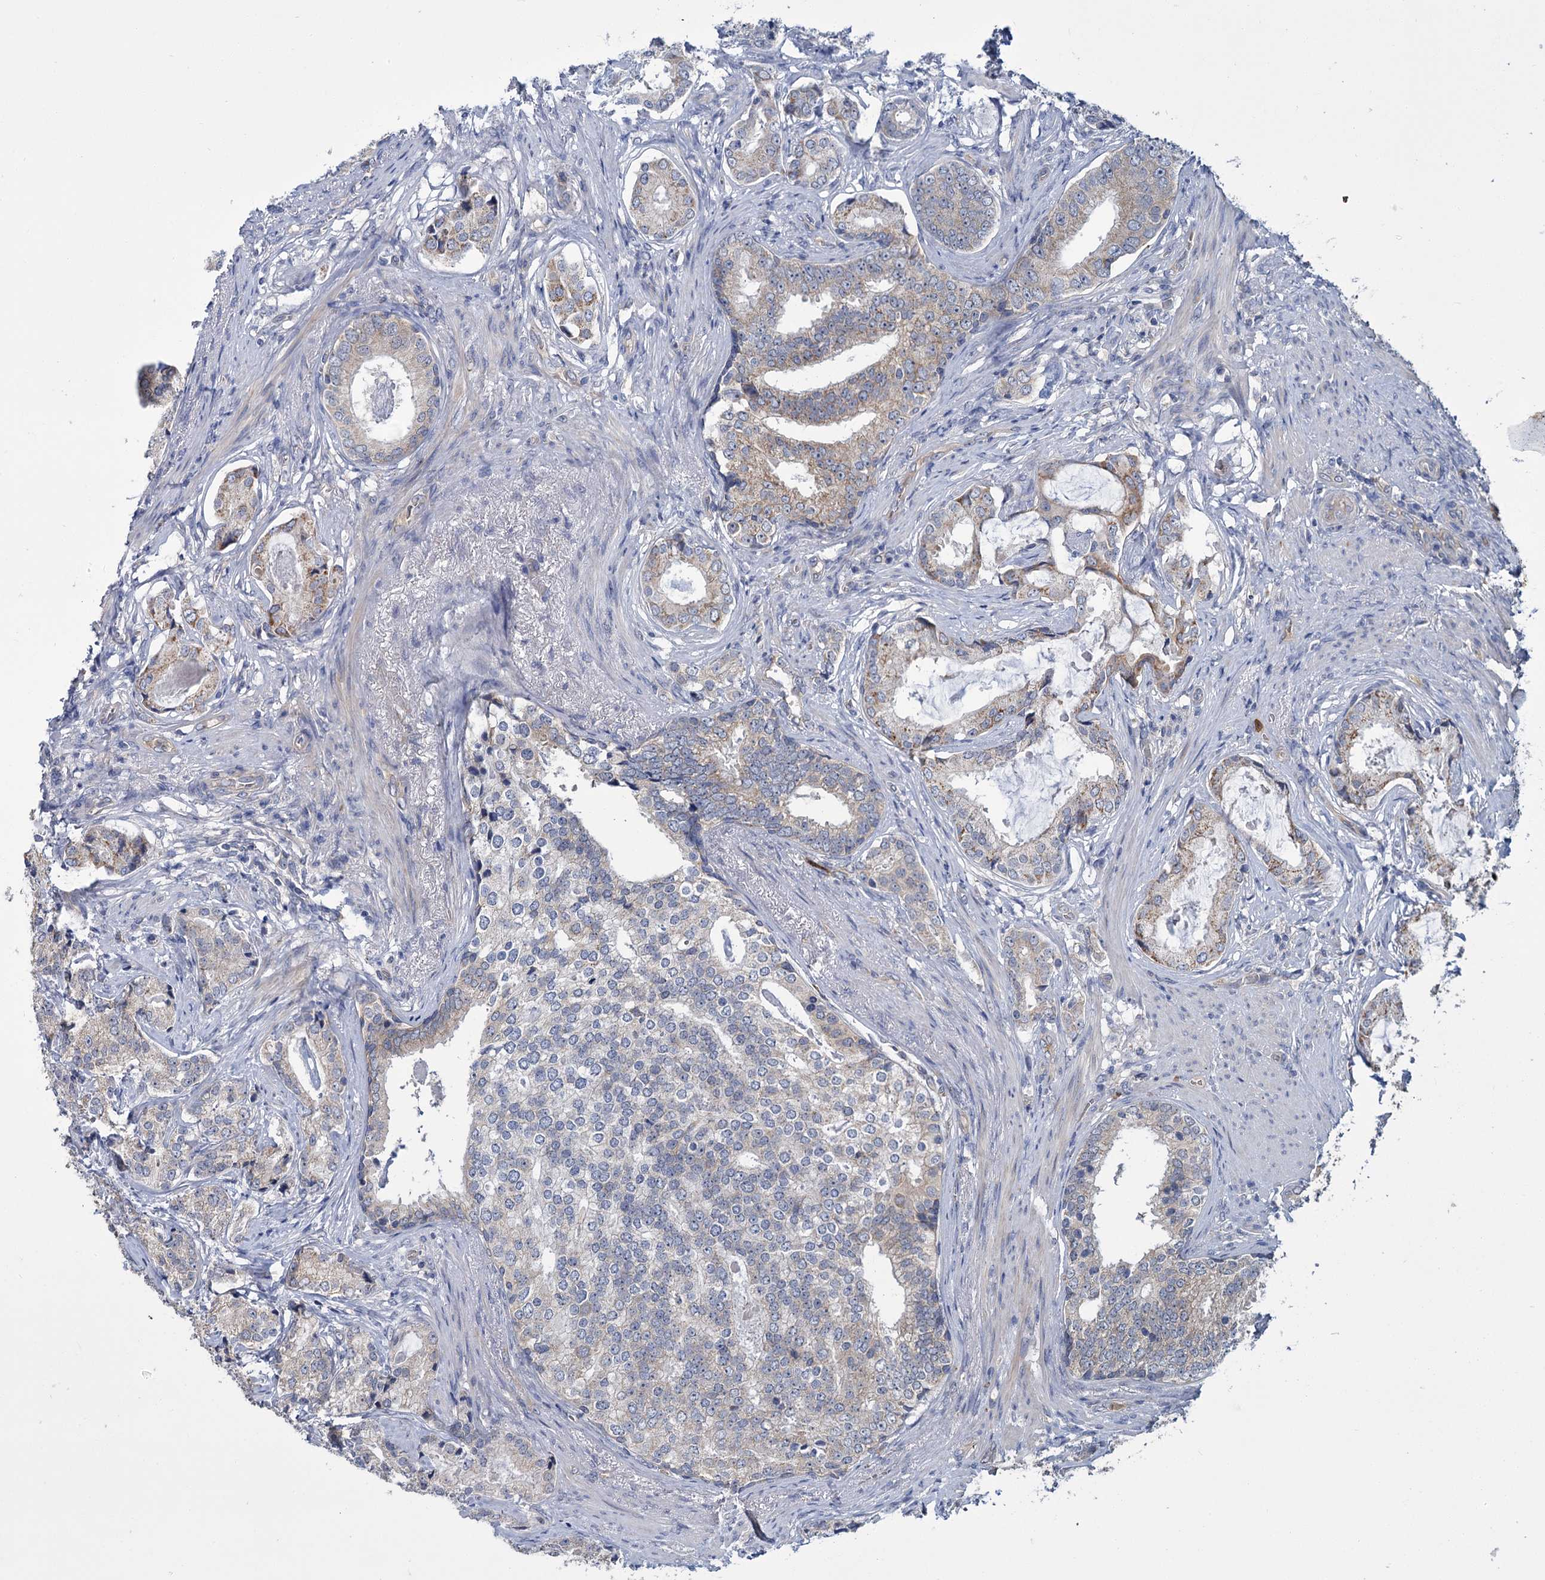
{"staining": {"intensity": "weak", "quantity": "25%-75%", "location": "cytoplasmic/membranous"}, "tissue": "prostate cancer", "cell_type": "Tumor cells", "image_type": "cancer", "snomed": [{"axis": "morphology", "description": "Adenocarcinoma, Low grade"}, {"axis": "topography", "description": "Prostate"}], "caption": "Immunohistochemistry photomicrograph of prostate adenocarcinoma (low-grade) stained for a protein (brown), which demonstrates low levels of weak cytoplasmic/membranous expression in about 25%-75% of tumor cells.", "gene": "DYNC2H1", "patient": {"sex": "male", "age": 71}}